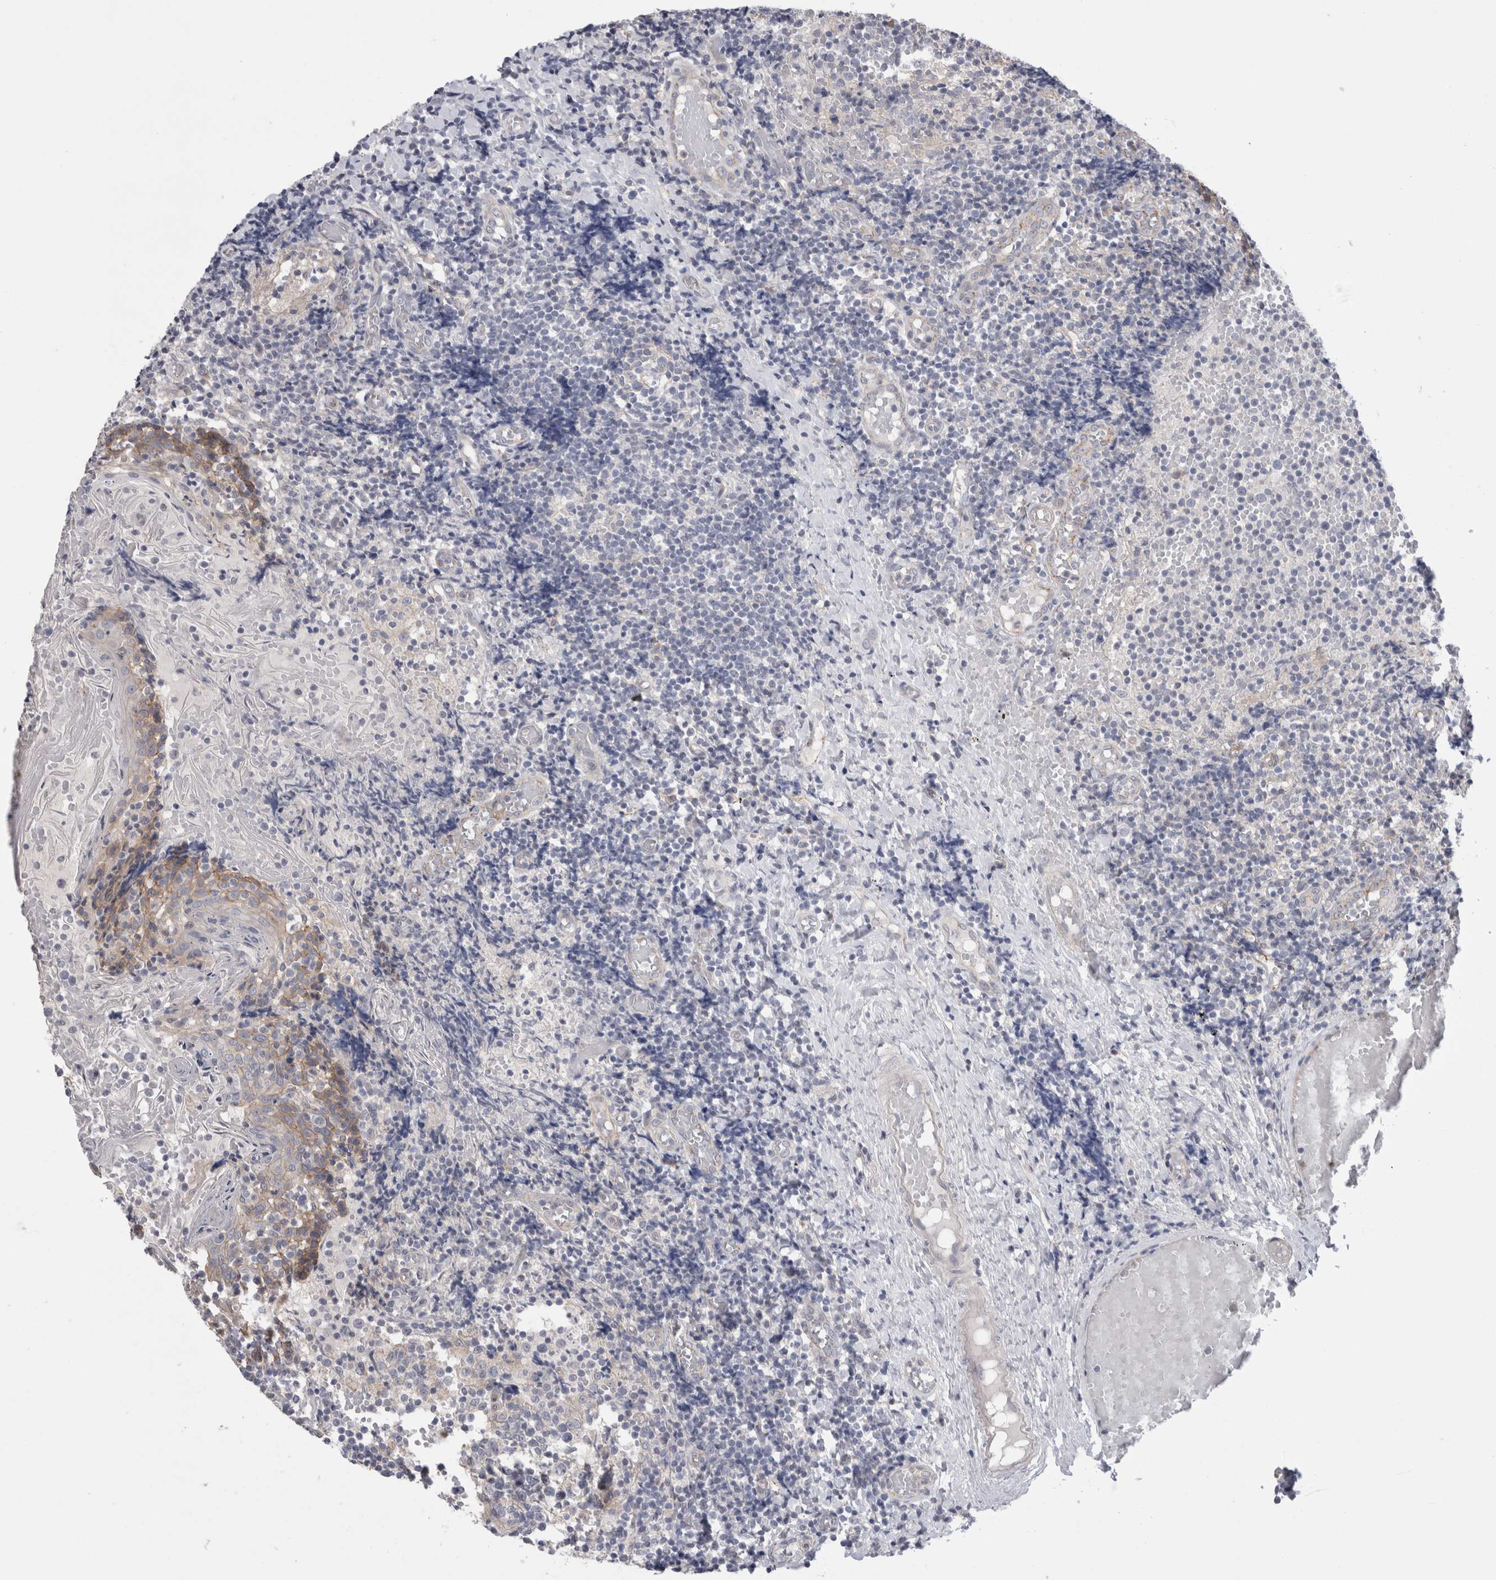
{"staining": {"intensity": "negative", "quantity": "none", "location": "none"}, "tissue": "tonsil", "cell_type": "Germinal center cells", "image_type": "normal", "snomed": [{"axis": "morphology", "description": "Normal tissue, NOS"}, {"axis": "topography", "description": "Tonsil"}], "caption": "A high-resolution photomicrograph shows immunohistochemistry staining of unremarkable tonsil, which shows no significant positivity in germinal center cells.", "gene": "VANGL1", "patient": {"sex": "female", "age": 19}}